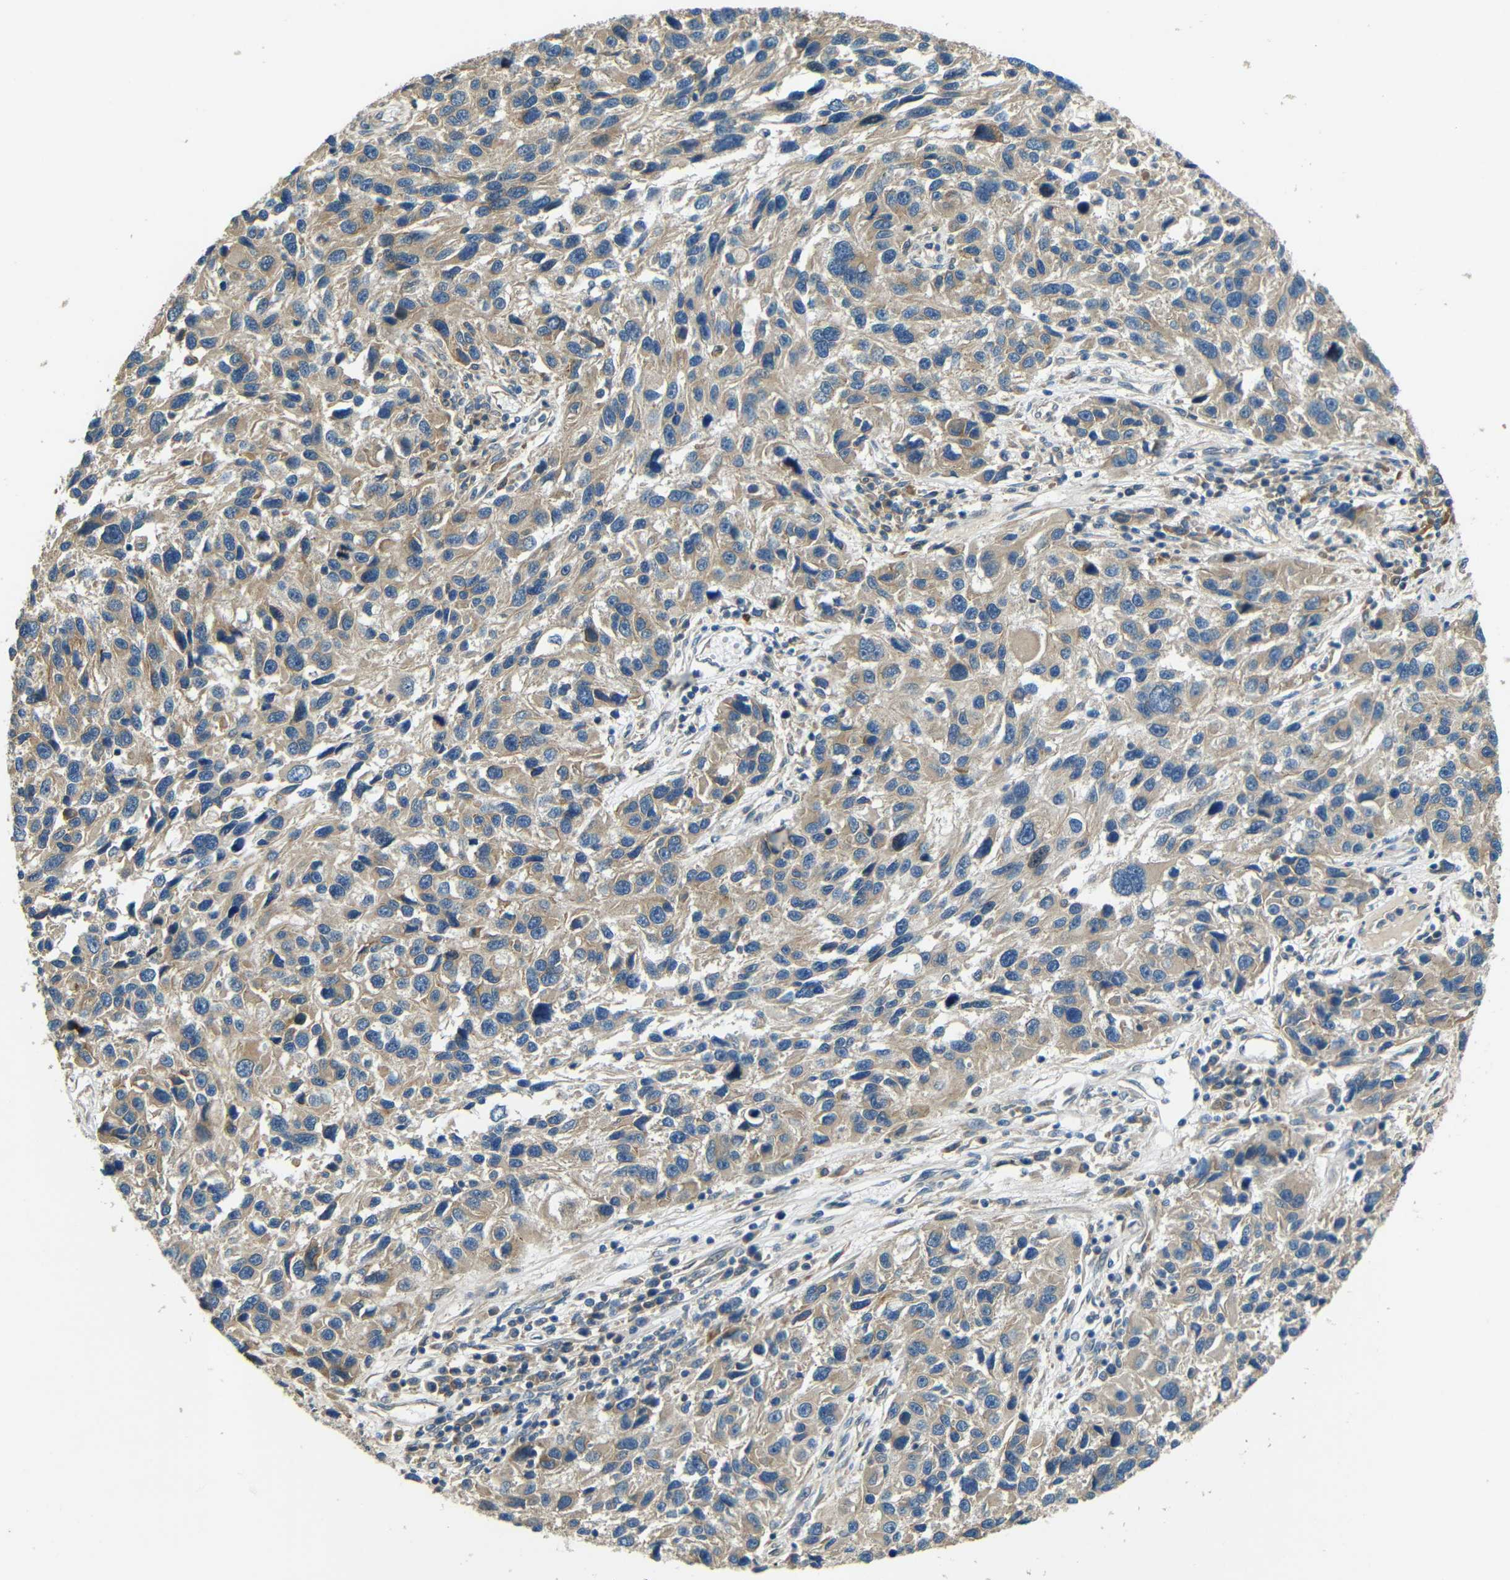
{"staining": {"intensity": "weak", "quantity": ">75%", "location": "cytoplasmic/membranous"}, "tissue": "melanoma", "cell_type": "Tumor cells", "image_type": "cancer", "snomed": [{"axis": "morphology", "description": "Malignant melanoma, NOS"}, {"axis": "topography", "description": "Skin"}], "caption": "Protein staining exhibits weak cytoplasmic/membranous expression in about >75% of tumor cells in melanoma.", "gene": "FNDC3A", "patient": {"sex": "male", "age": 53}}